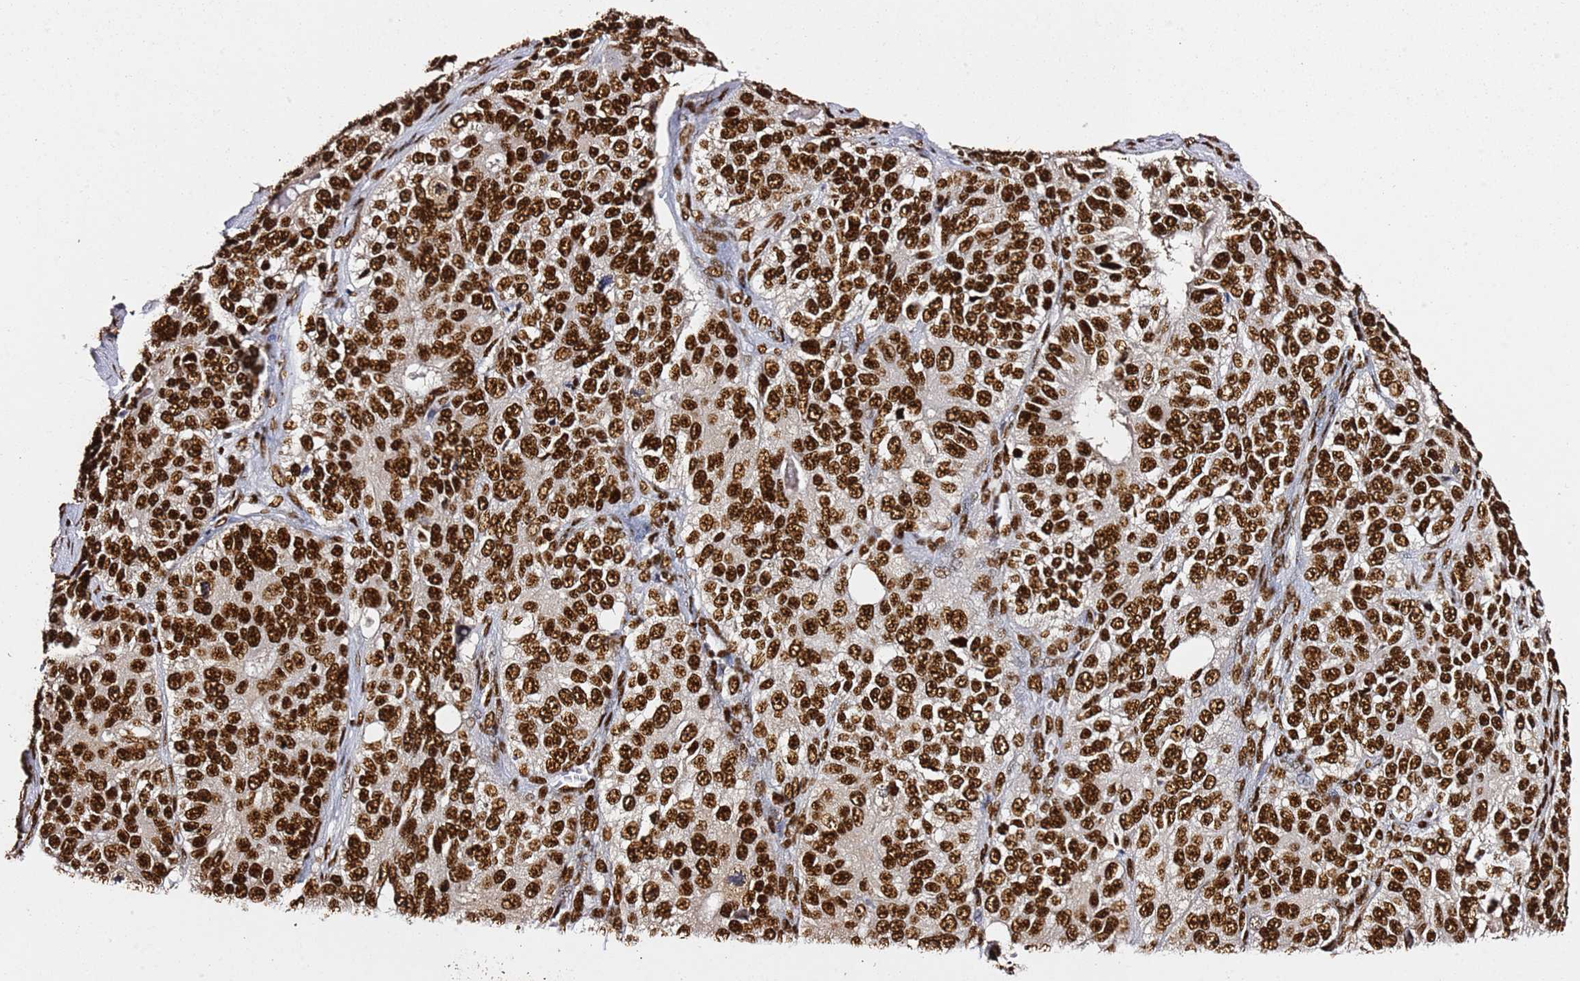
{"staining": {"intensity": "strong", "quantity": ">75%", "location": "nuclear"}, "tissue": "ovarian cancer", "cell_type": "Tumor cells", "image_type": "cancer", "snomed": [{"axis": "morphology", "description": "Carcinoma, endometroid"}, {"axis": "topography", "description": "Ovary"}], "caption": "IHC of human ovarian endometroid carcinoma shows high levels of strong nuclear positivity in about >75% of tumor cells.", "gene": "C6orf226", "patient": {"sex": "female", "age": 51}}